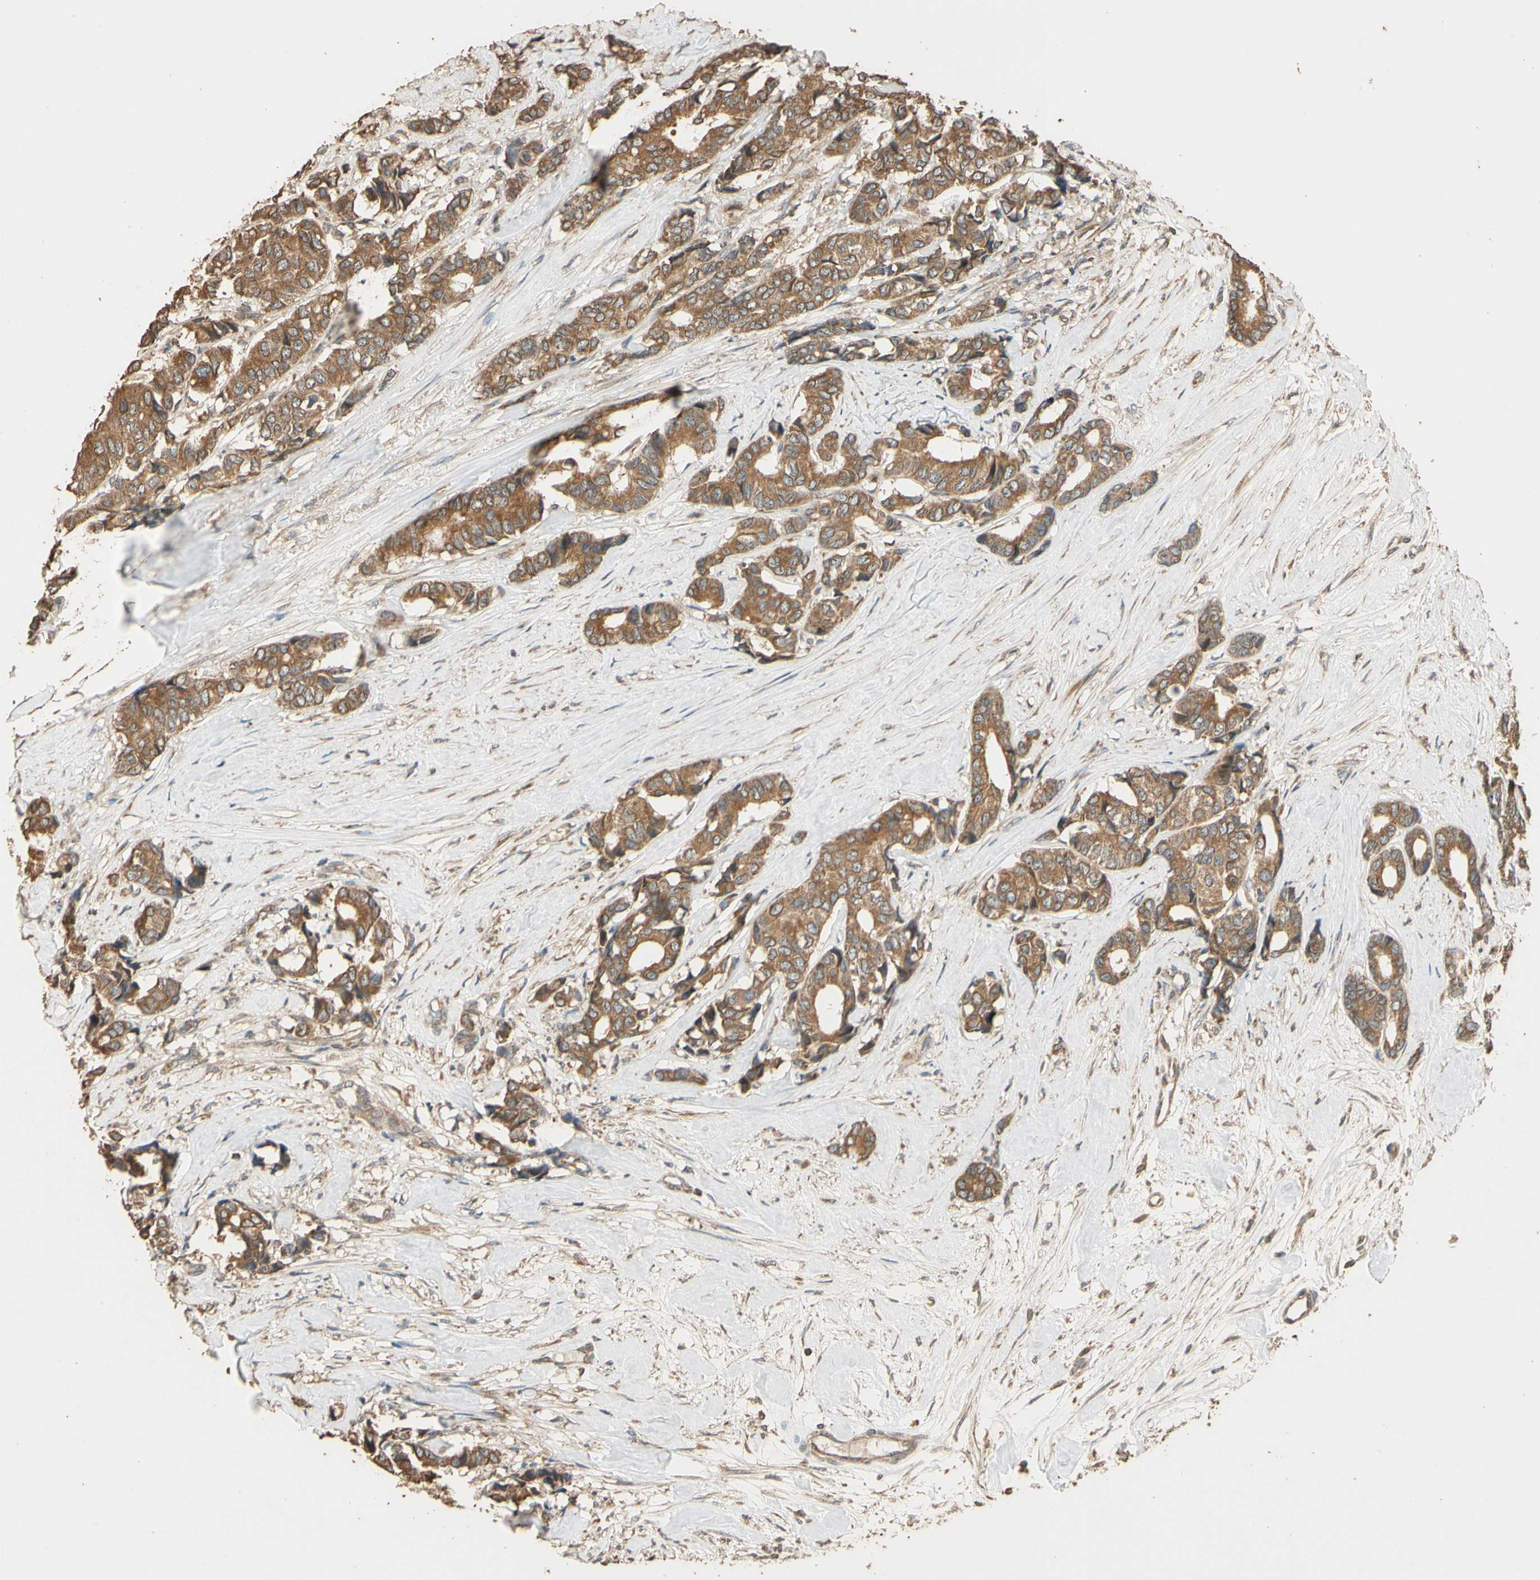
{"staining": {"intensity": "strong", "quantity": ">75%", "location": "cytoplasmic/membranous"}, "tissue": "breast cancer", "cell_type": "Tumor cells", "image_type": "cancer", "snomed": [{"axis": "morphology", "description": "Duct carcinoma"}, {"axis": "topography", "description": "Breast"}], "caption": "This is an image of immunohistochemistry (IHC) staining of intraductal carcinoma (breast), which shows strong staining in the cytoplasmic/membranous of tumor cells.", "gene": "STX18", "patient": {"sex": "female", "age": 87}}